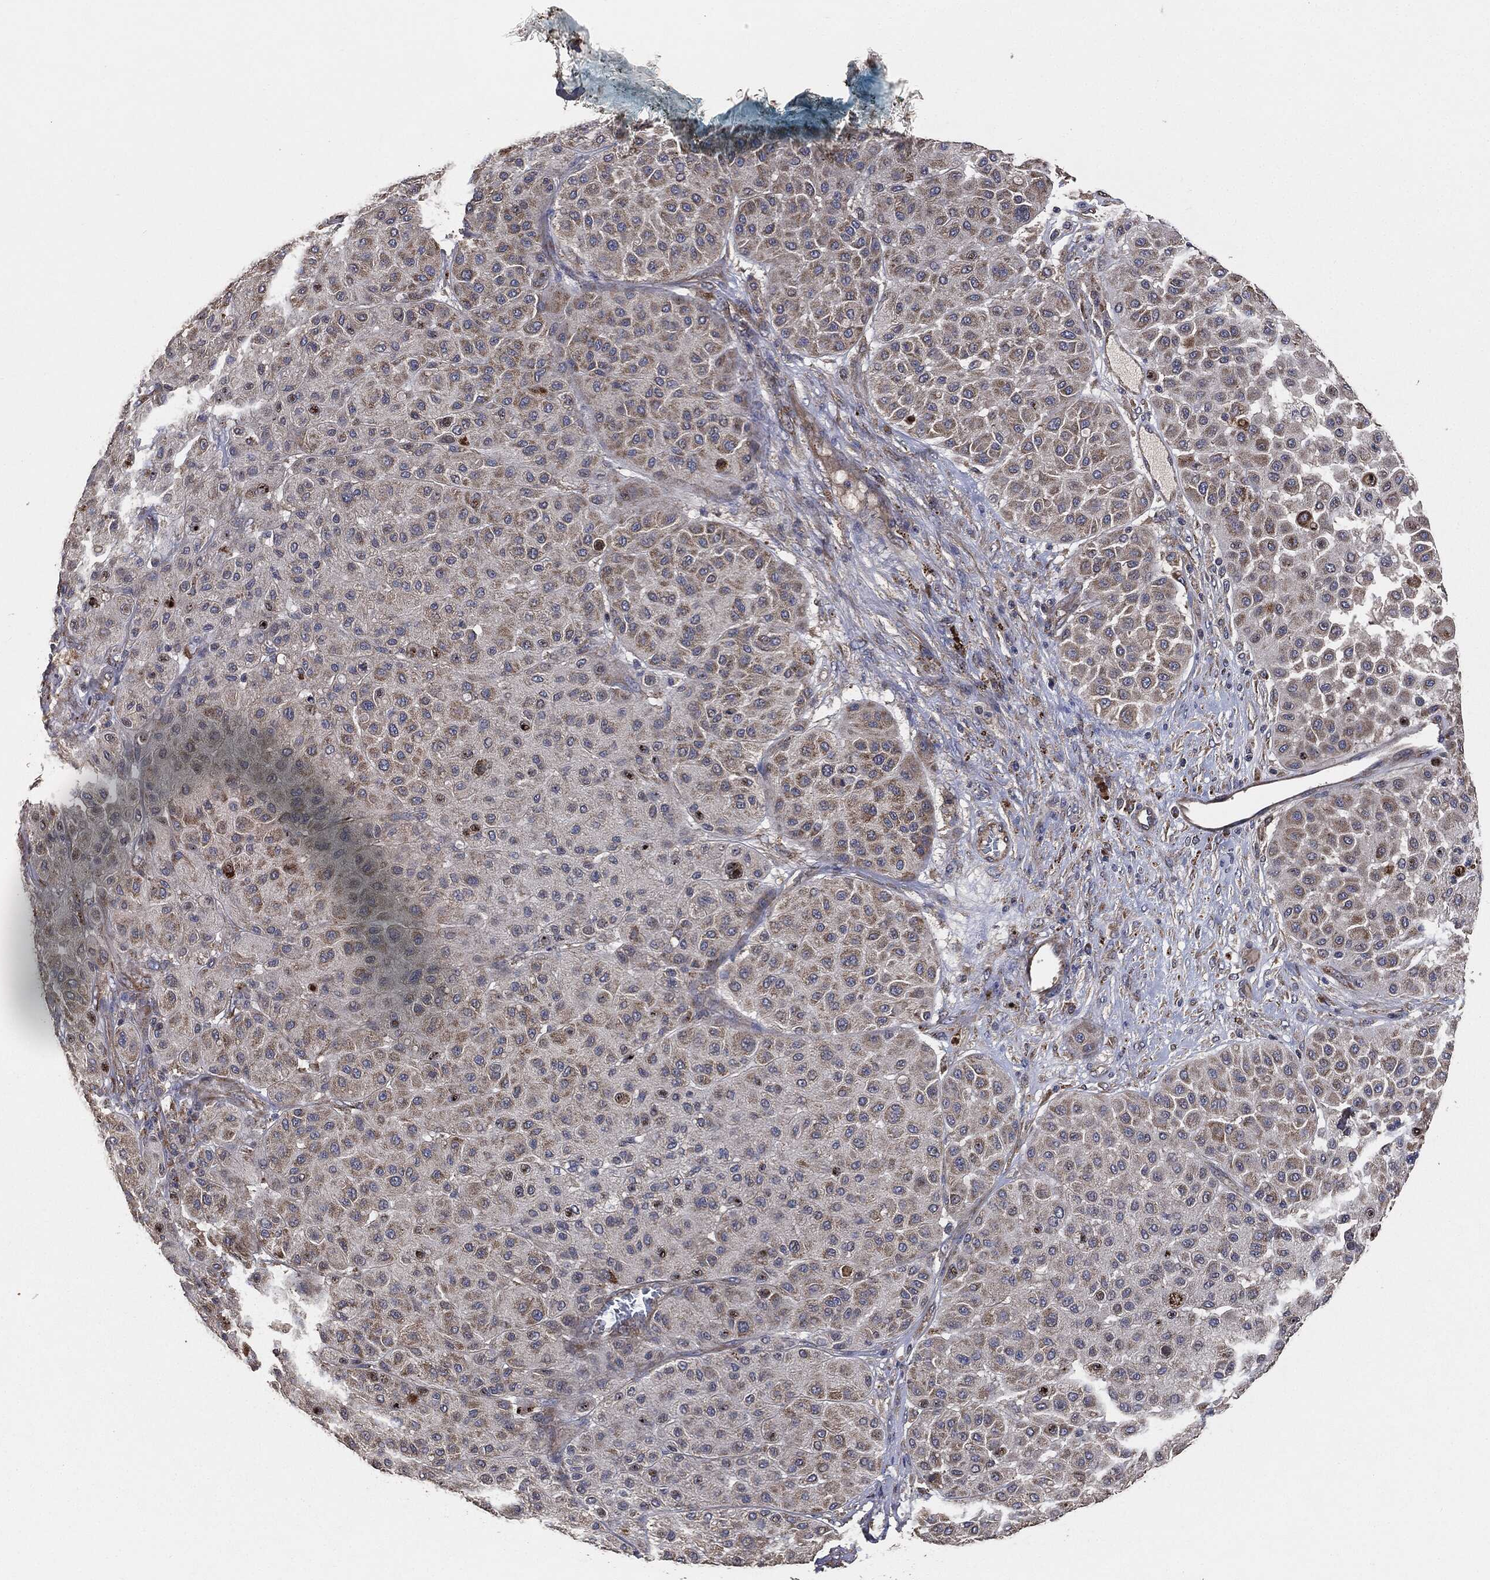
{"staining": {"intensity": "moderate", "quantity": "25%-75%", "location": "cytoplasmic/membranous"}, "tissue": "melanoma", "cell_type": "Tumor cells", "image_type": "cancer", "snomed": [{"axis": "morphology", "description": "Malignant melanoma, Metastatic site"}, {"axis": "topography", "description": "Smooth muscle"}], "caption": "High-power microscopy captured an IHC histopathology image of malignant melanoma (metastatic site), revealing moderate cytoplasmic/membranous expression in approximately 25%-75% of tumor cells. The staining is performed using DAB (3,3'-diaminobenzidine) brown chromogen to label protein expression. The nuclei are counter-stained blue using hematoxylin.", "gene": "STK3", "patient": {"sex": "male", "age": 41}}